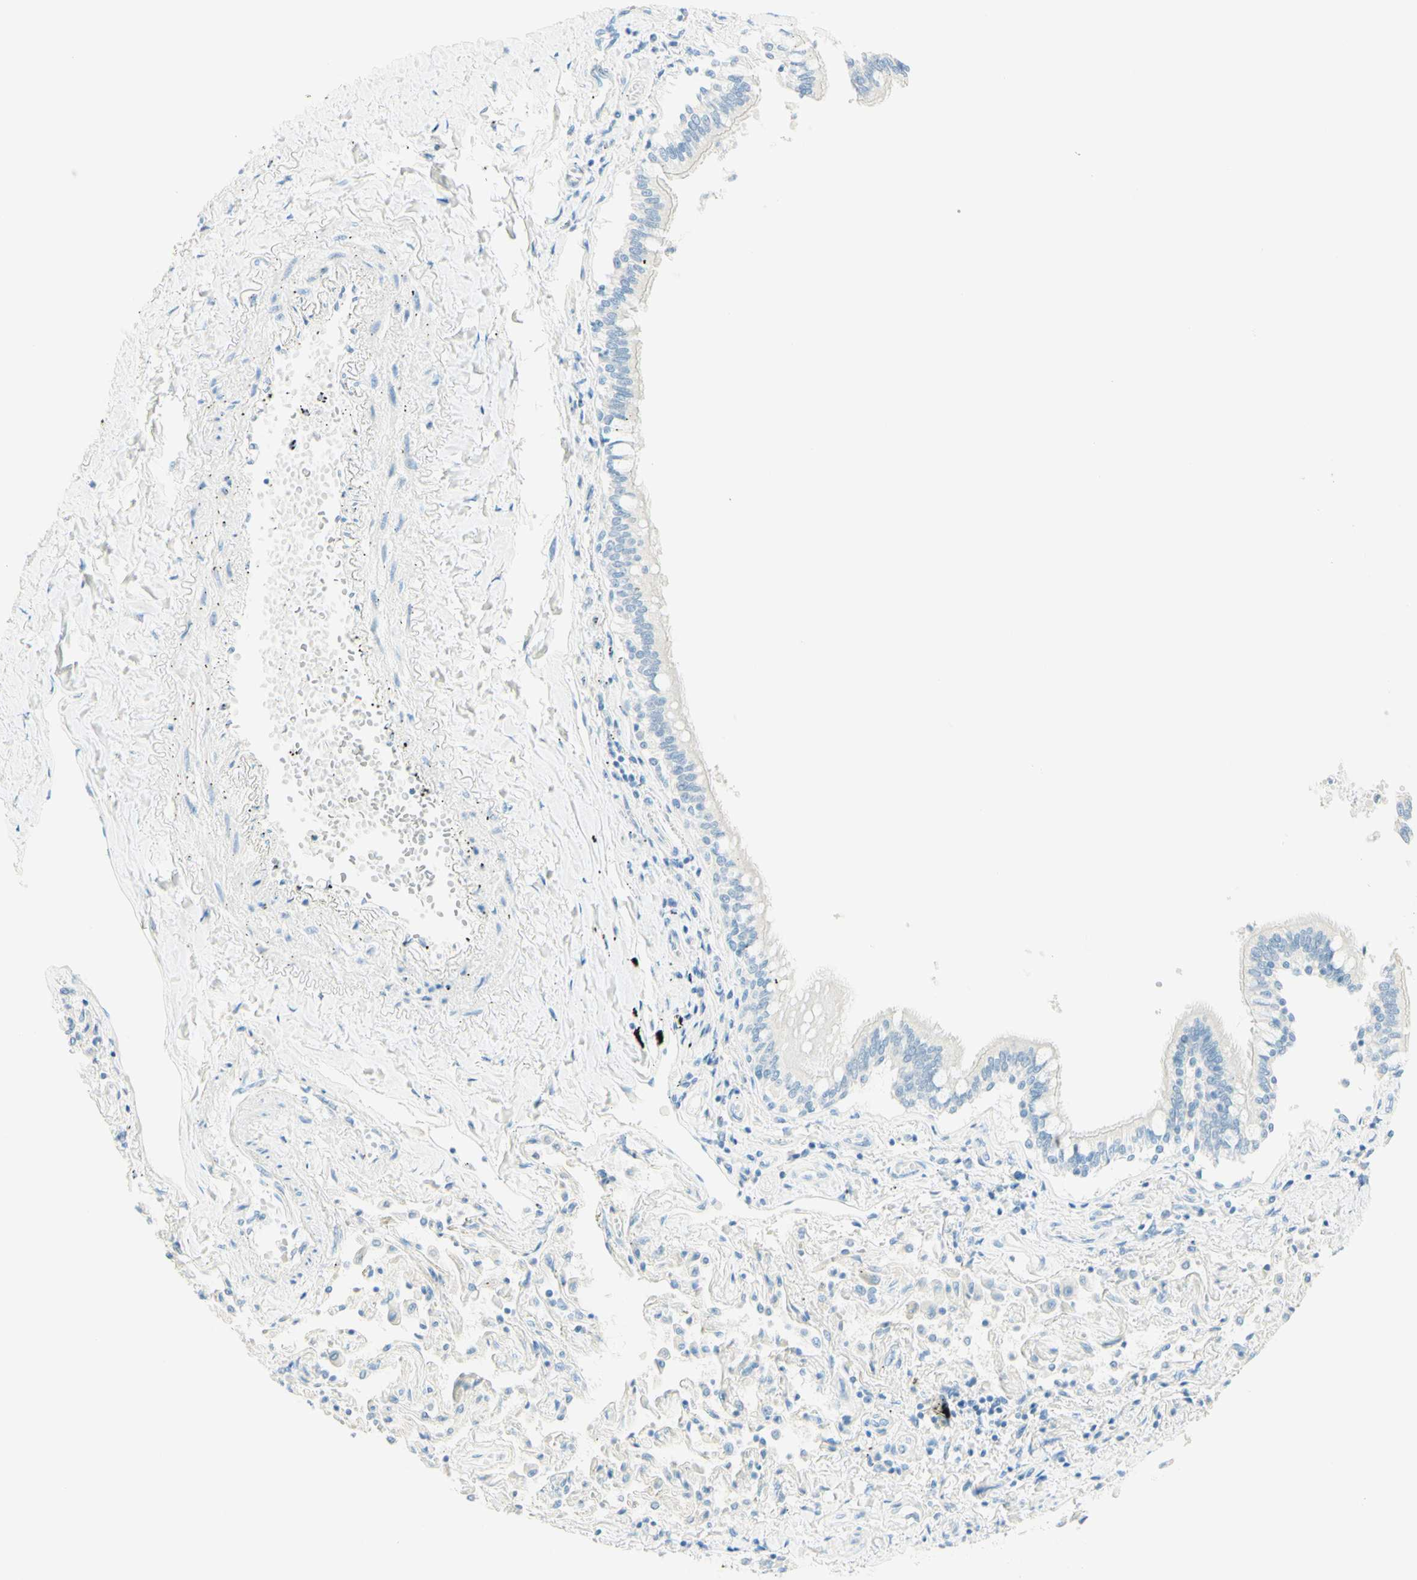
{"staining": {"intensity": "negative", "quantity": "none", "location": "none"}, "tissue": "bronchus", "cell_type": "Respiratory epithelial cells", "image_type": "normal", "snomed": [{"axis": "morphology", "description": "Normal tissue, NOS"}, {"axis": "topography", "description": "Bronchus"}, {"axis": "topography", "description": "Lung"}], "caption": "An IHC photomicrograph of unremarkable bronchus is shown. There is no staining in respiratory epithelial cells of bronchus. Nuclei are stained in blue.", "gene": "TMEM132D", "patient": {"sex": "male", "age": 64}}